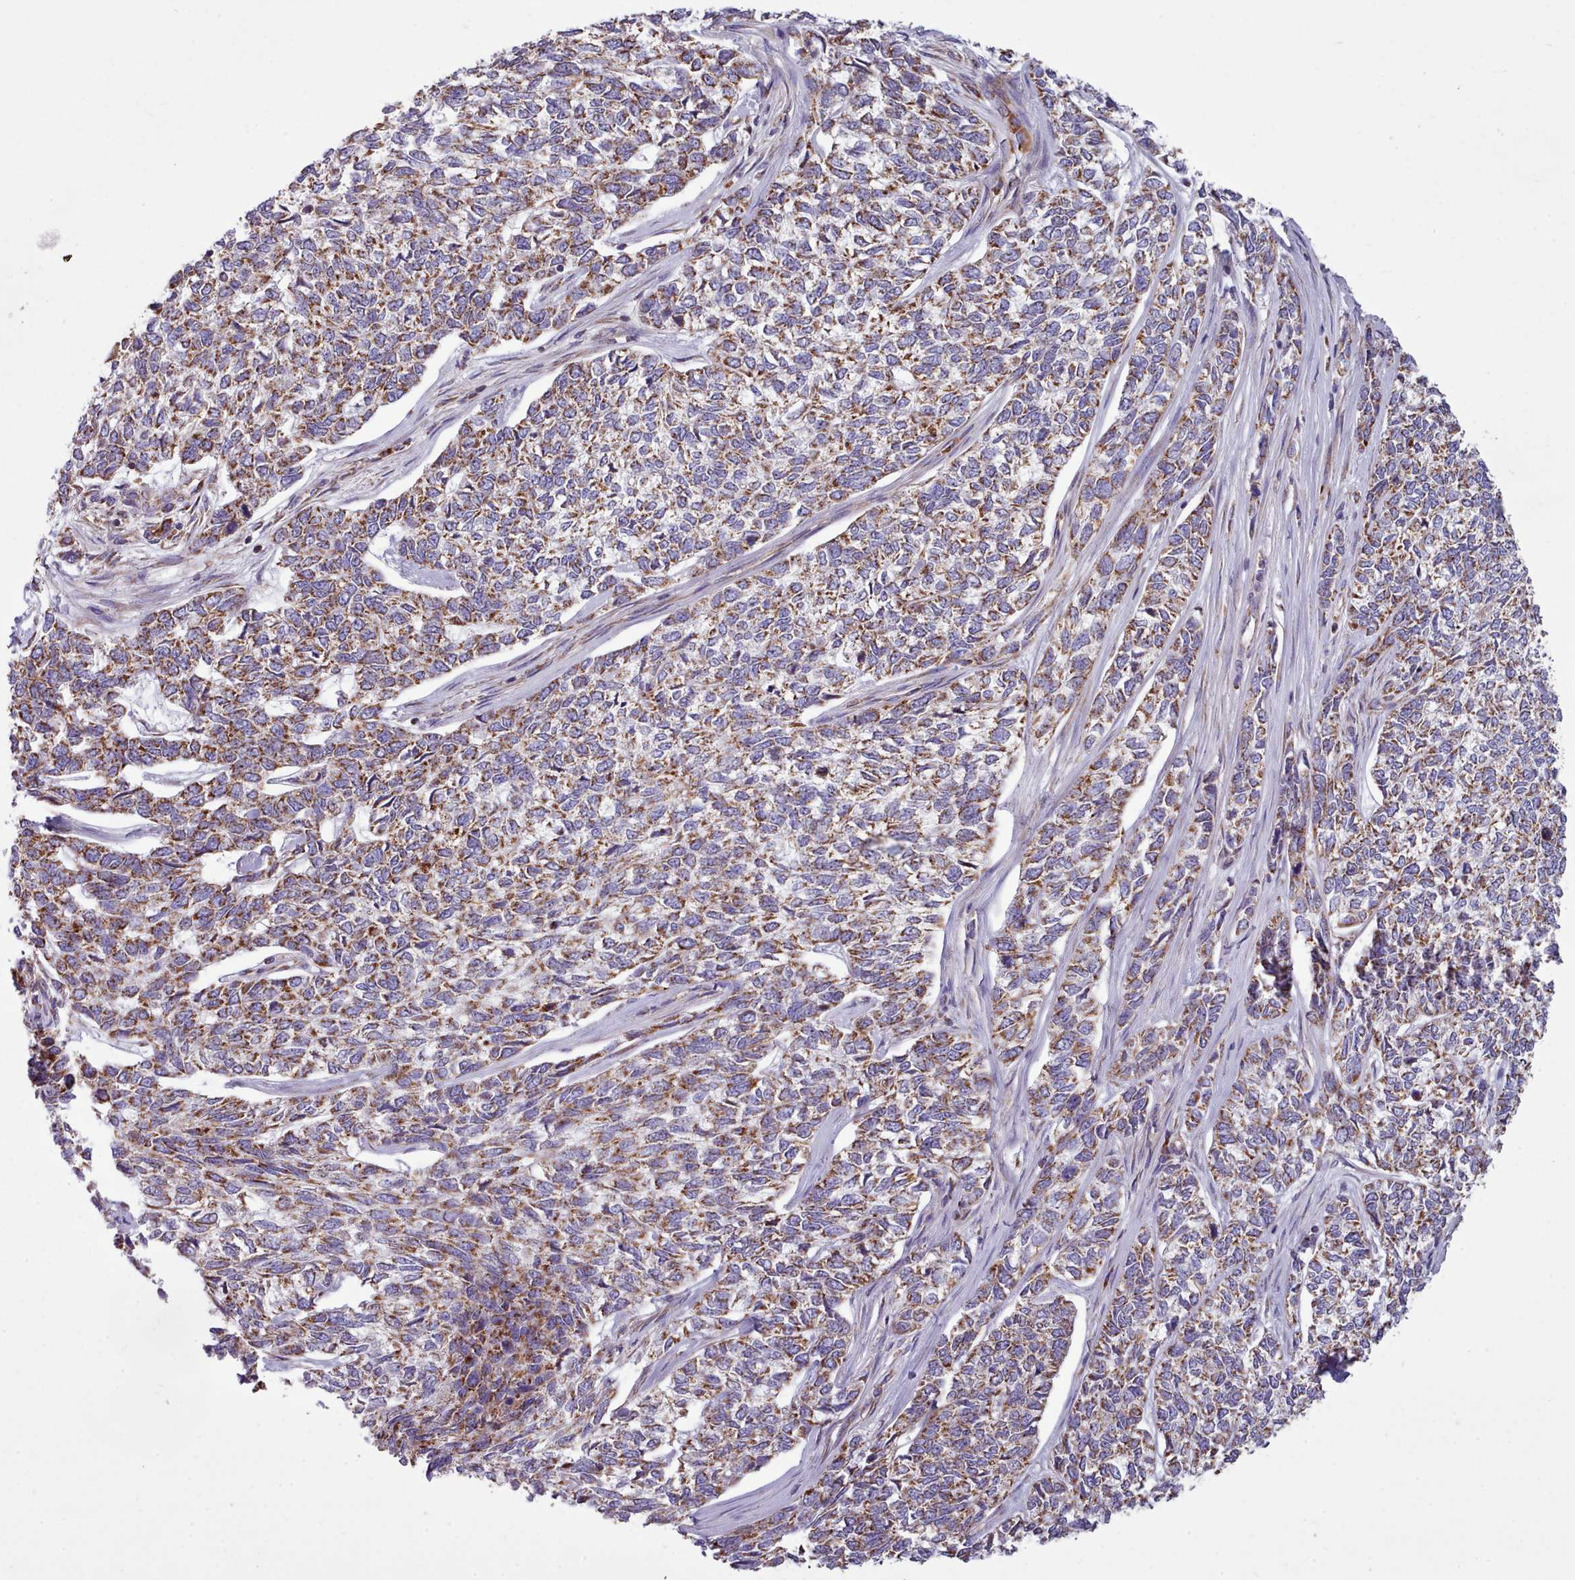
{"staining": {"intensity": "moderate", "quantity": ">75%", "location": "cytoplasmic/membranous"}, "tissue": "skin cancer", "cell_type": "Tumor cells", "image_type": "cancer", "snomed": [{"axis": "morphology", "description": "Basal cell carcinoma"}, {"axis": "topography", "description": "Skin"}], "caption": "Human skin cancer stained with a brown dye reveals moderate cytoplasmic/membranous positive expression in about >75% of tumor cells.", "gene": "SRP54", "patient": {"sex": "female", "age": 65}}